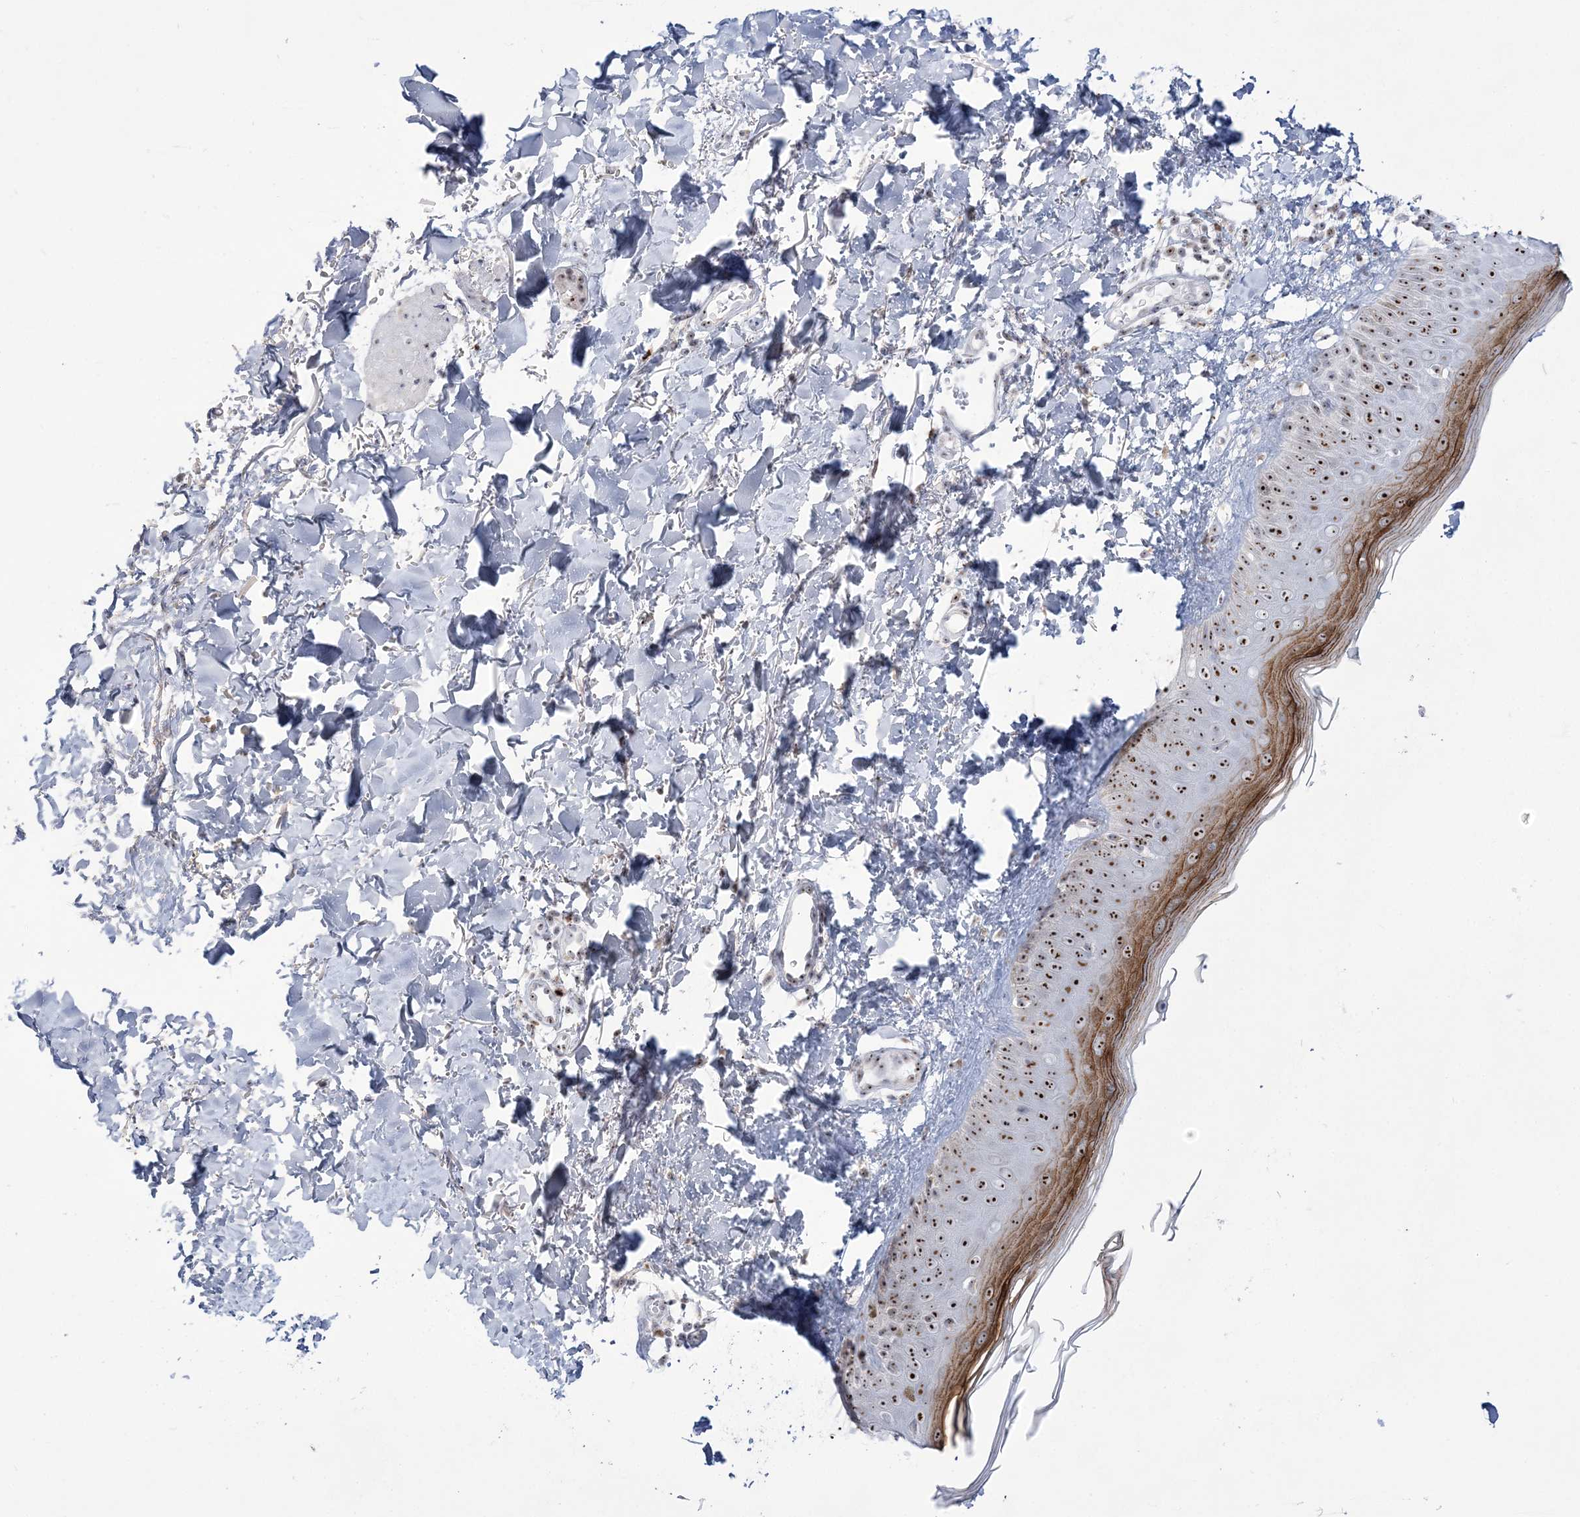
{"staining": {"intensity": "negative", "quantity": "none", "location": "none"}, "tissue": "skin", "cell_type": "Fibroblasts", "image_type": "normal", "snomed": [{"axis": "morphology", "description": "Normal tissue, NOS"}, {"axis": "topography", "description": "Skin"}], "caption": "The image shows no significant staining in fibroblasts of skin.", "gene": "DDX21", "patient": {"sex": "male", "age": 52}}